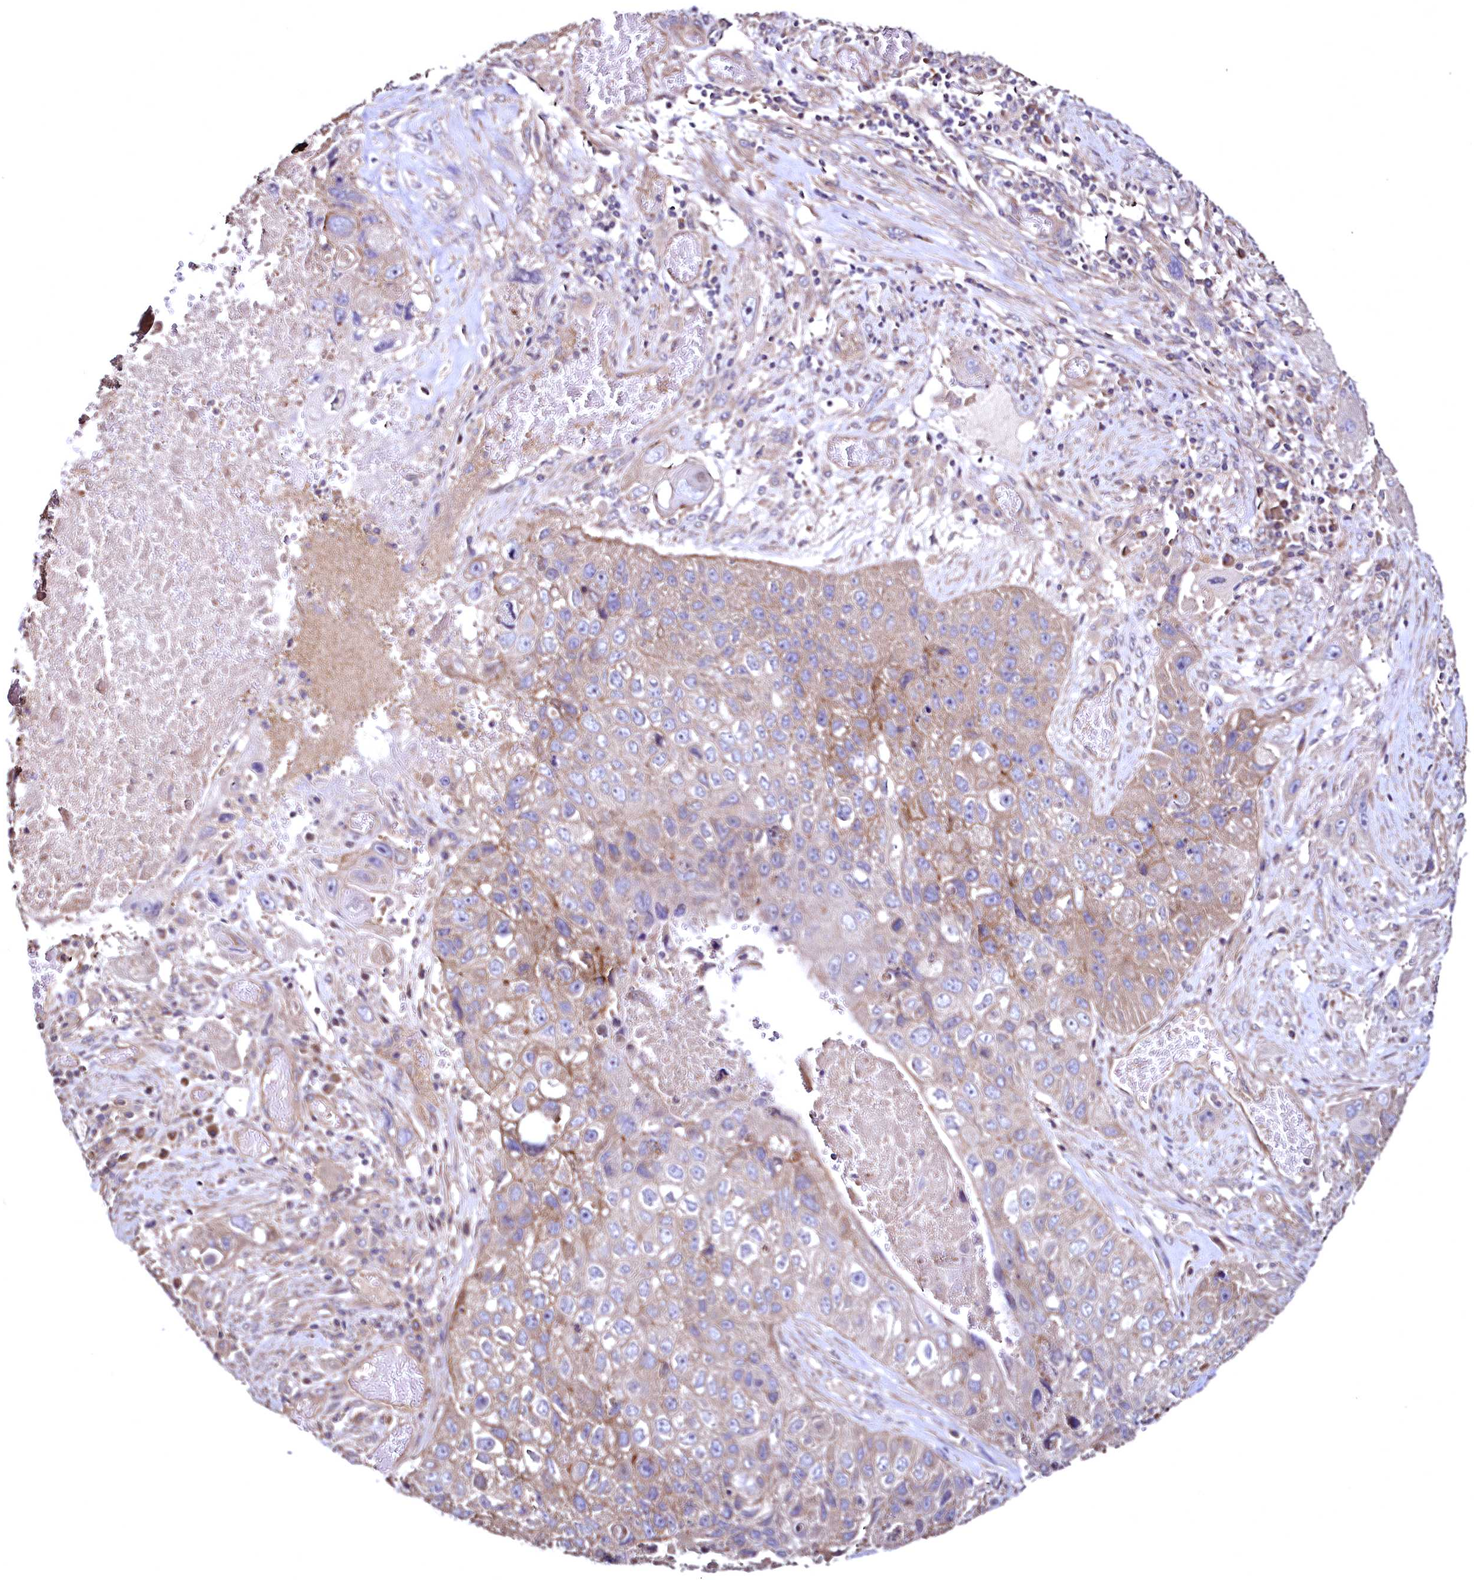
{"staining": {"intensity": "moderate", "quantity": "25%-75%", "location": "cytoplasmic/membranous"}, "tissue": "lung cancer", "cell_type": "Tumor cells", "image_type": "cancer", "snomed": [{"axis": "morphology", "description": "Squamous cell carcinoma, NOS"}, {"axis": "topography", "description": "Lung"}], "caption": "Lung squamous cell carcinoma tissue shows moderate cytoplasmic/membranous positivity in approximately 25%-75% of tumor cells The staining was performed using DAB (3,3'-diaminobenzidine) to visualize the protein expression in brown, while the nuclei were stained in blue with hematoxylin (Magnification: 20x).", "gene": "TBCEL", "patient": {"sex": "male", "age": 61}}